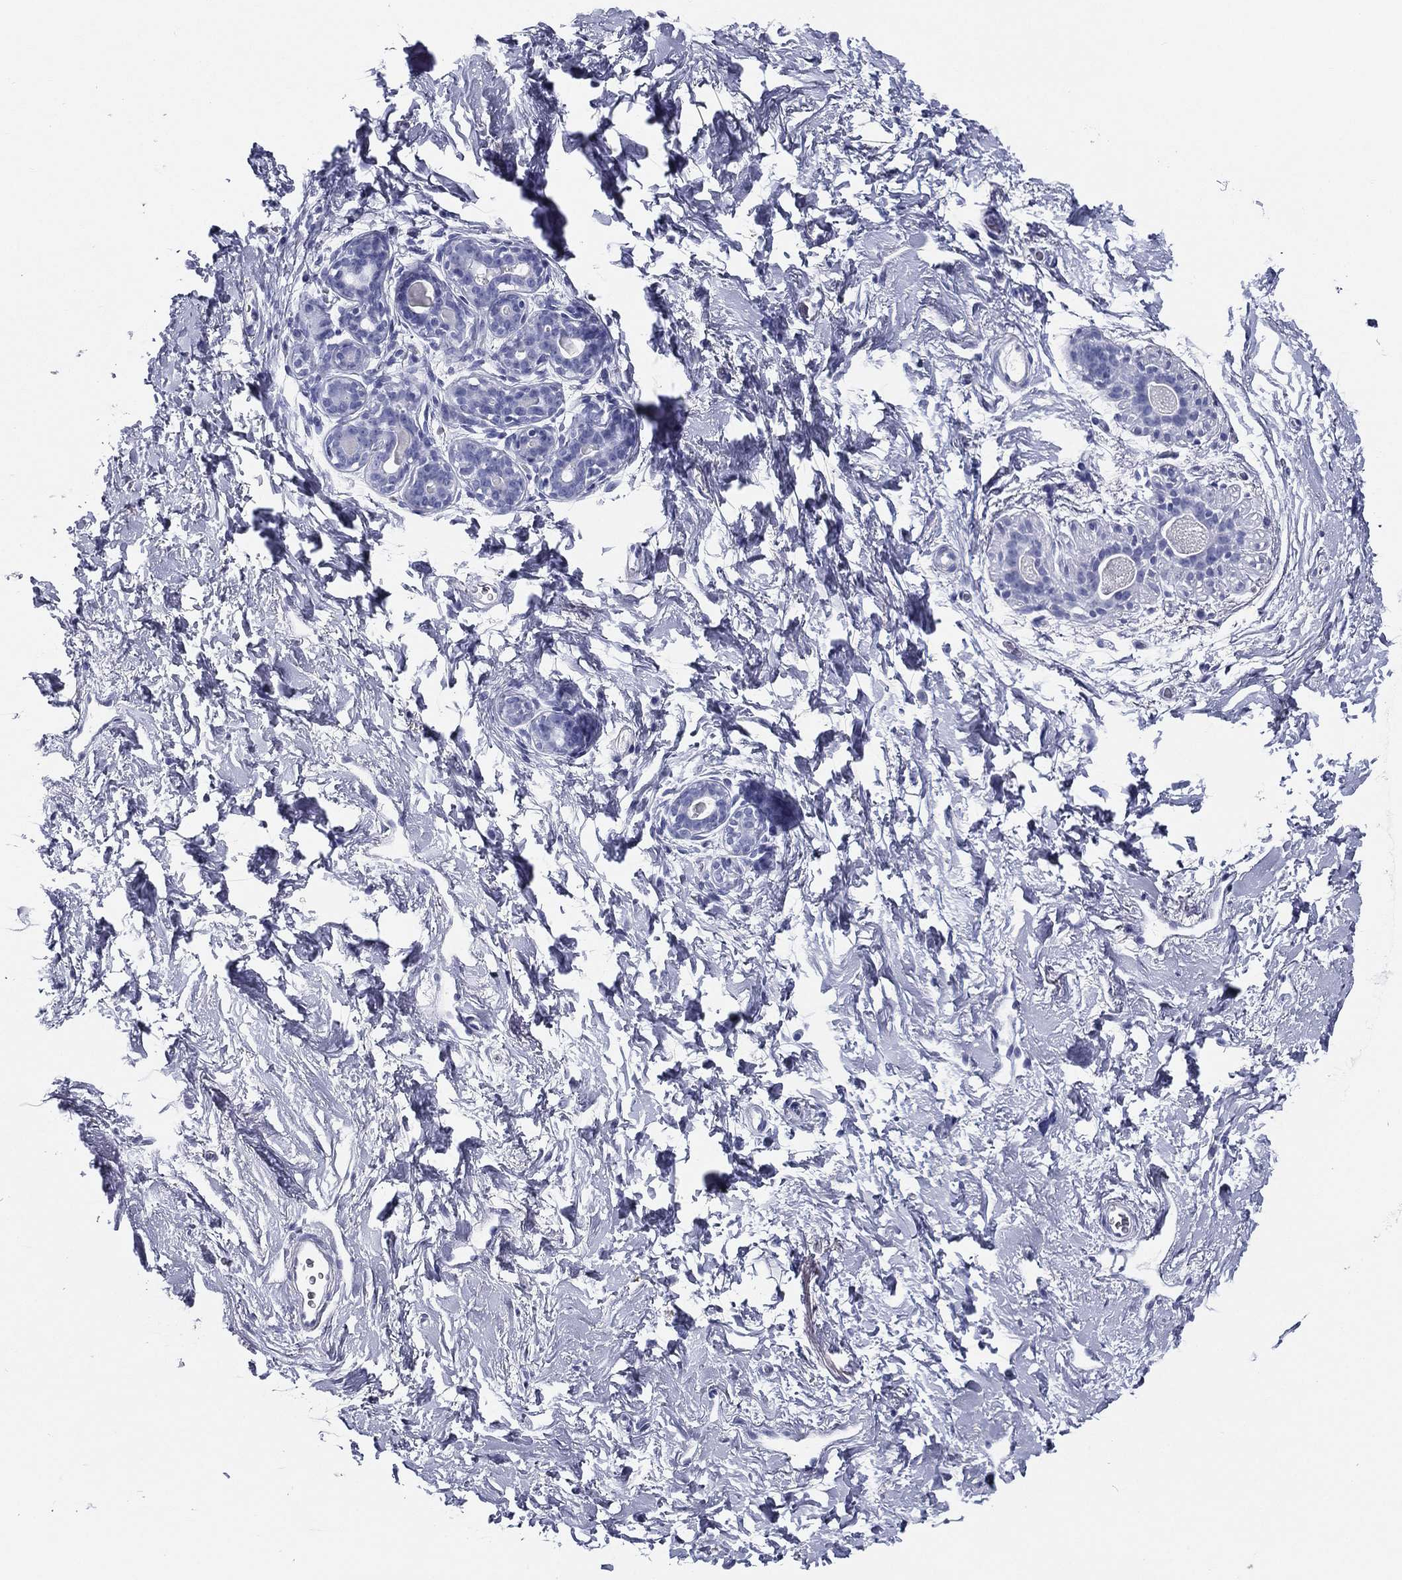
{"staining": {"intensity": "negative", "quantity": "none", "location": "none"}, "tissue": "breast", "cell_type": "Adipocytes", "image_type": "normal", "snomed": [{"axis": "morphology", "description": "Normal tissue, NOS"}, {"axis": "topography", "description": "Breast"}], "caption": "A high-resolution photomicrograph shows immunohistochemistry (IHC) staining of unremarkable breast, which exhibits no significant positivity in adipocytes.", "gene": "RSPH4A", "patient": {"sex": "female", "age": 43}}